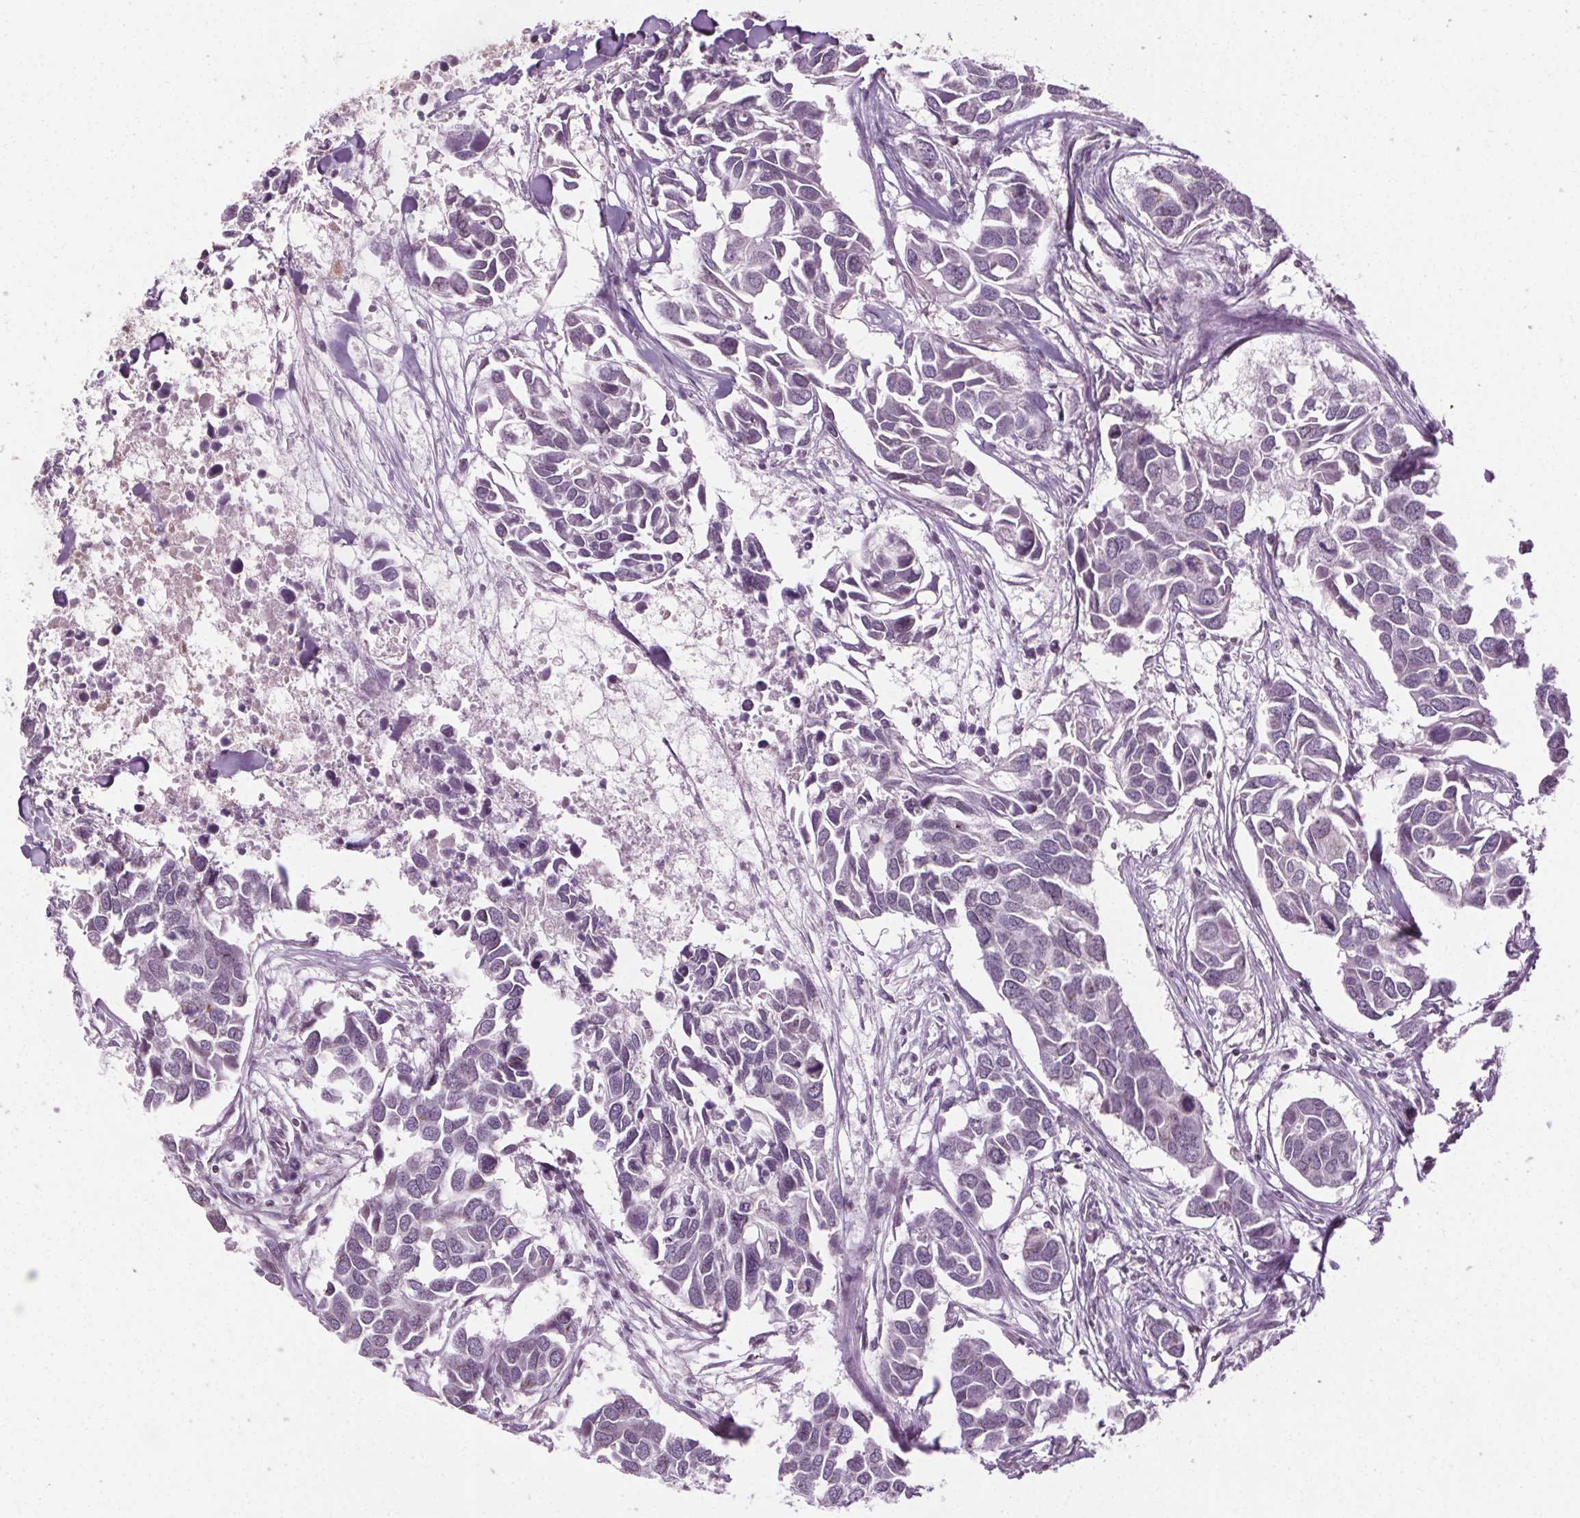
{"staining": {"intensity": "negative", "quantity": "none", "location": "none"}, "tissue": "breast cancer", "cell_type": "Tumor cells", "image_type": "cancer", "snomed": [{"axis": "morphology", "description": "Duct carcinoma"}, {"axis": "topography", "description": "Breast"}], "caption": "Tumor cells are negative for protein expression in human breast intraductal carcinoma. (Brightfield microscopy of DAB immunohistochemistry at high magnification).", "gene": "LFNG", "patient": {"sex": "female", "age": 83}}